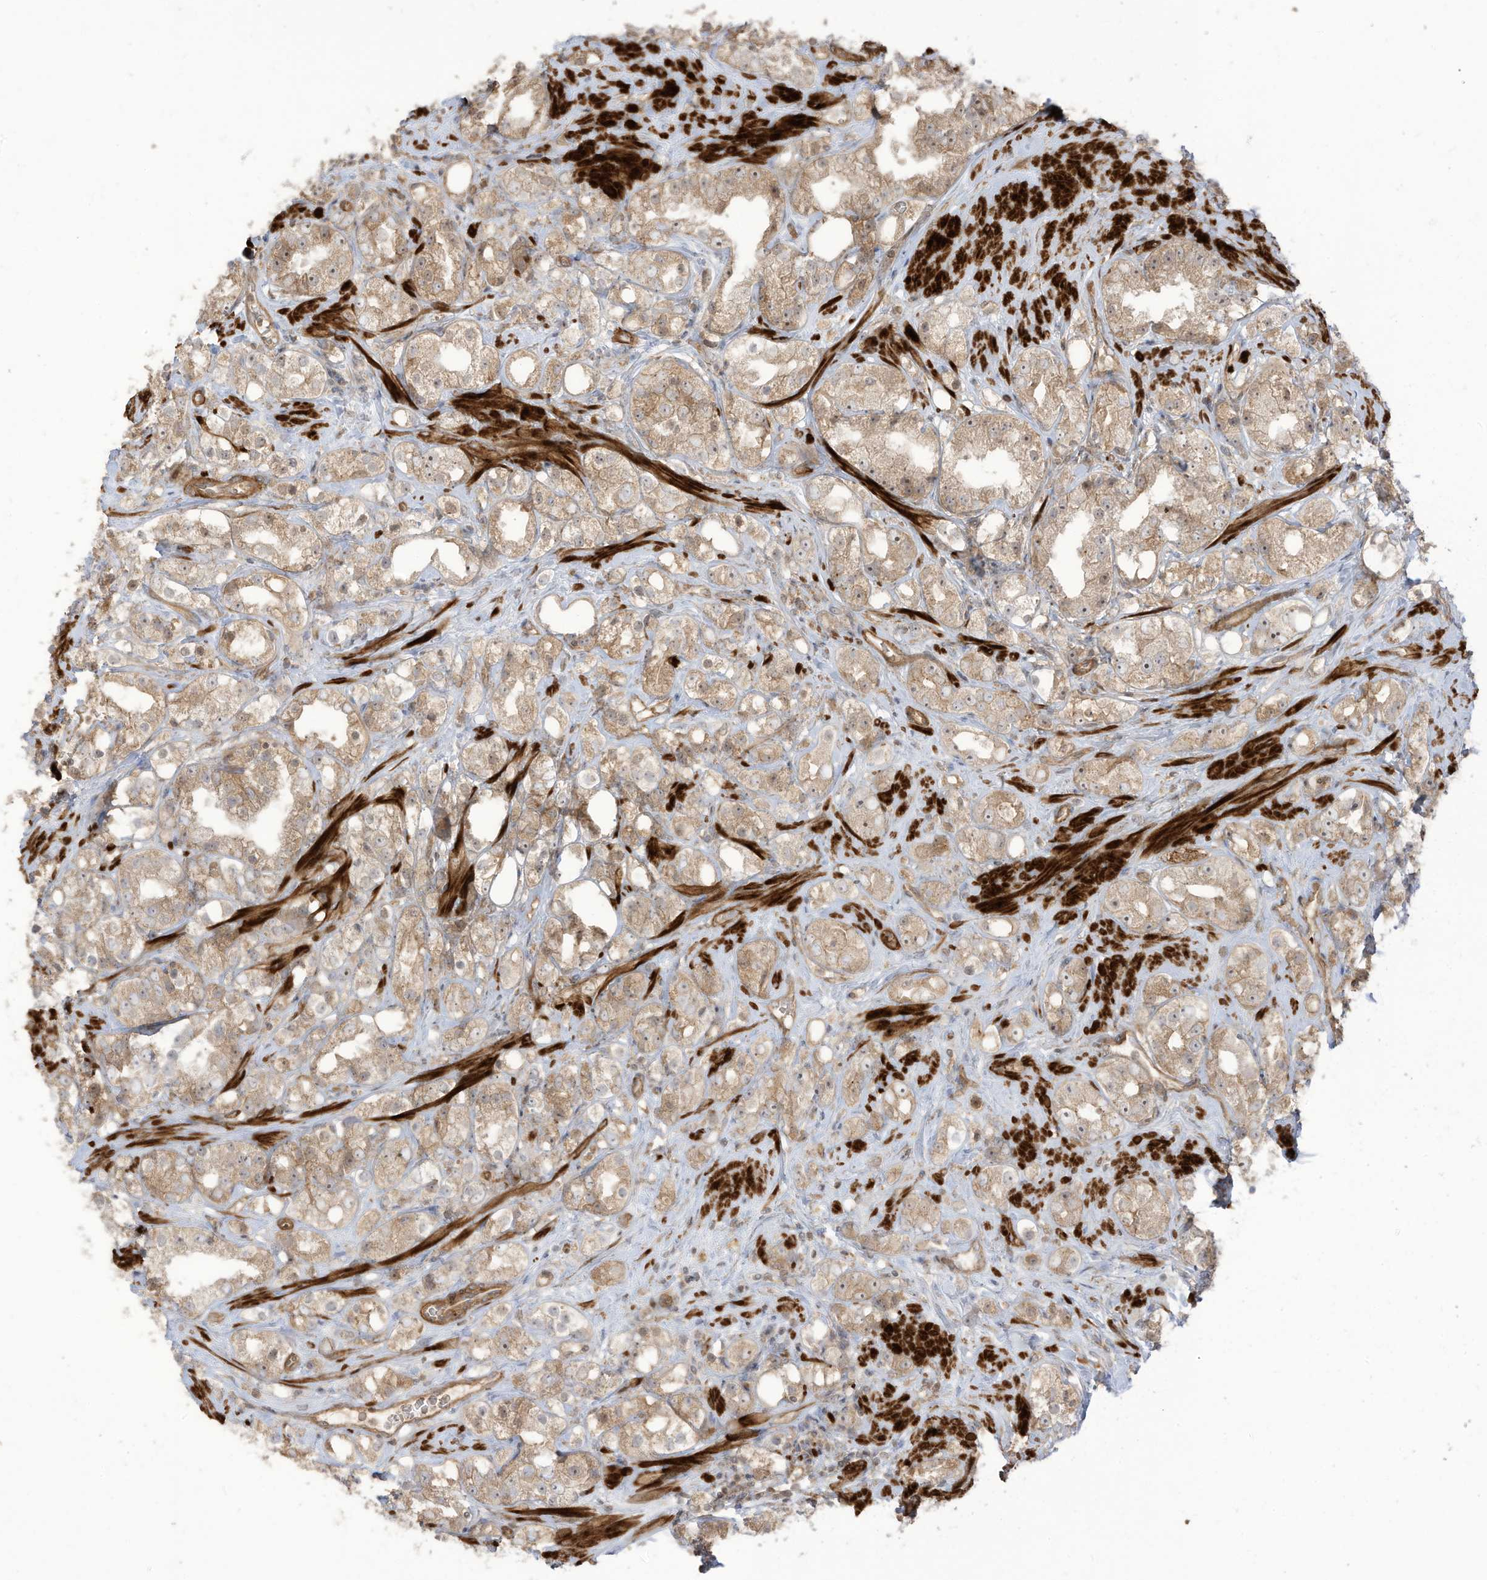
{"staining": {"intensity": "weak", "quantity": ">75%", "location": "cytoplasmic/membranous"}, "tissue": "prostate cancer", "cell_type": "Tumor cells", "image_type": "cancer", "snomed": [{"axis": "morphology", "description": "Adenocarcinoma, NOS"}, {"axis": "topography", "description": "Prostate"}], "caption": "Immunohistochemistry (DAB (3,3'-diaminobenzidine)) staining of human prostate cancer (adenocarcinoma) shows weak cytoplasmic/membranous protein positivity in approximately >75% of tumor cells.", "gene": "ENTR1", "patient": {"sex": "male", "age": 79}}